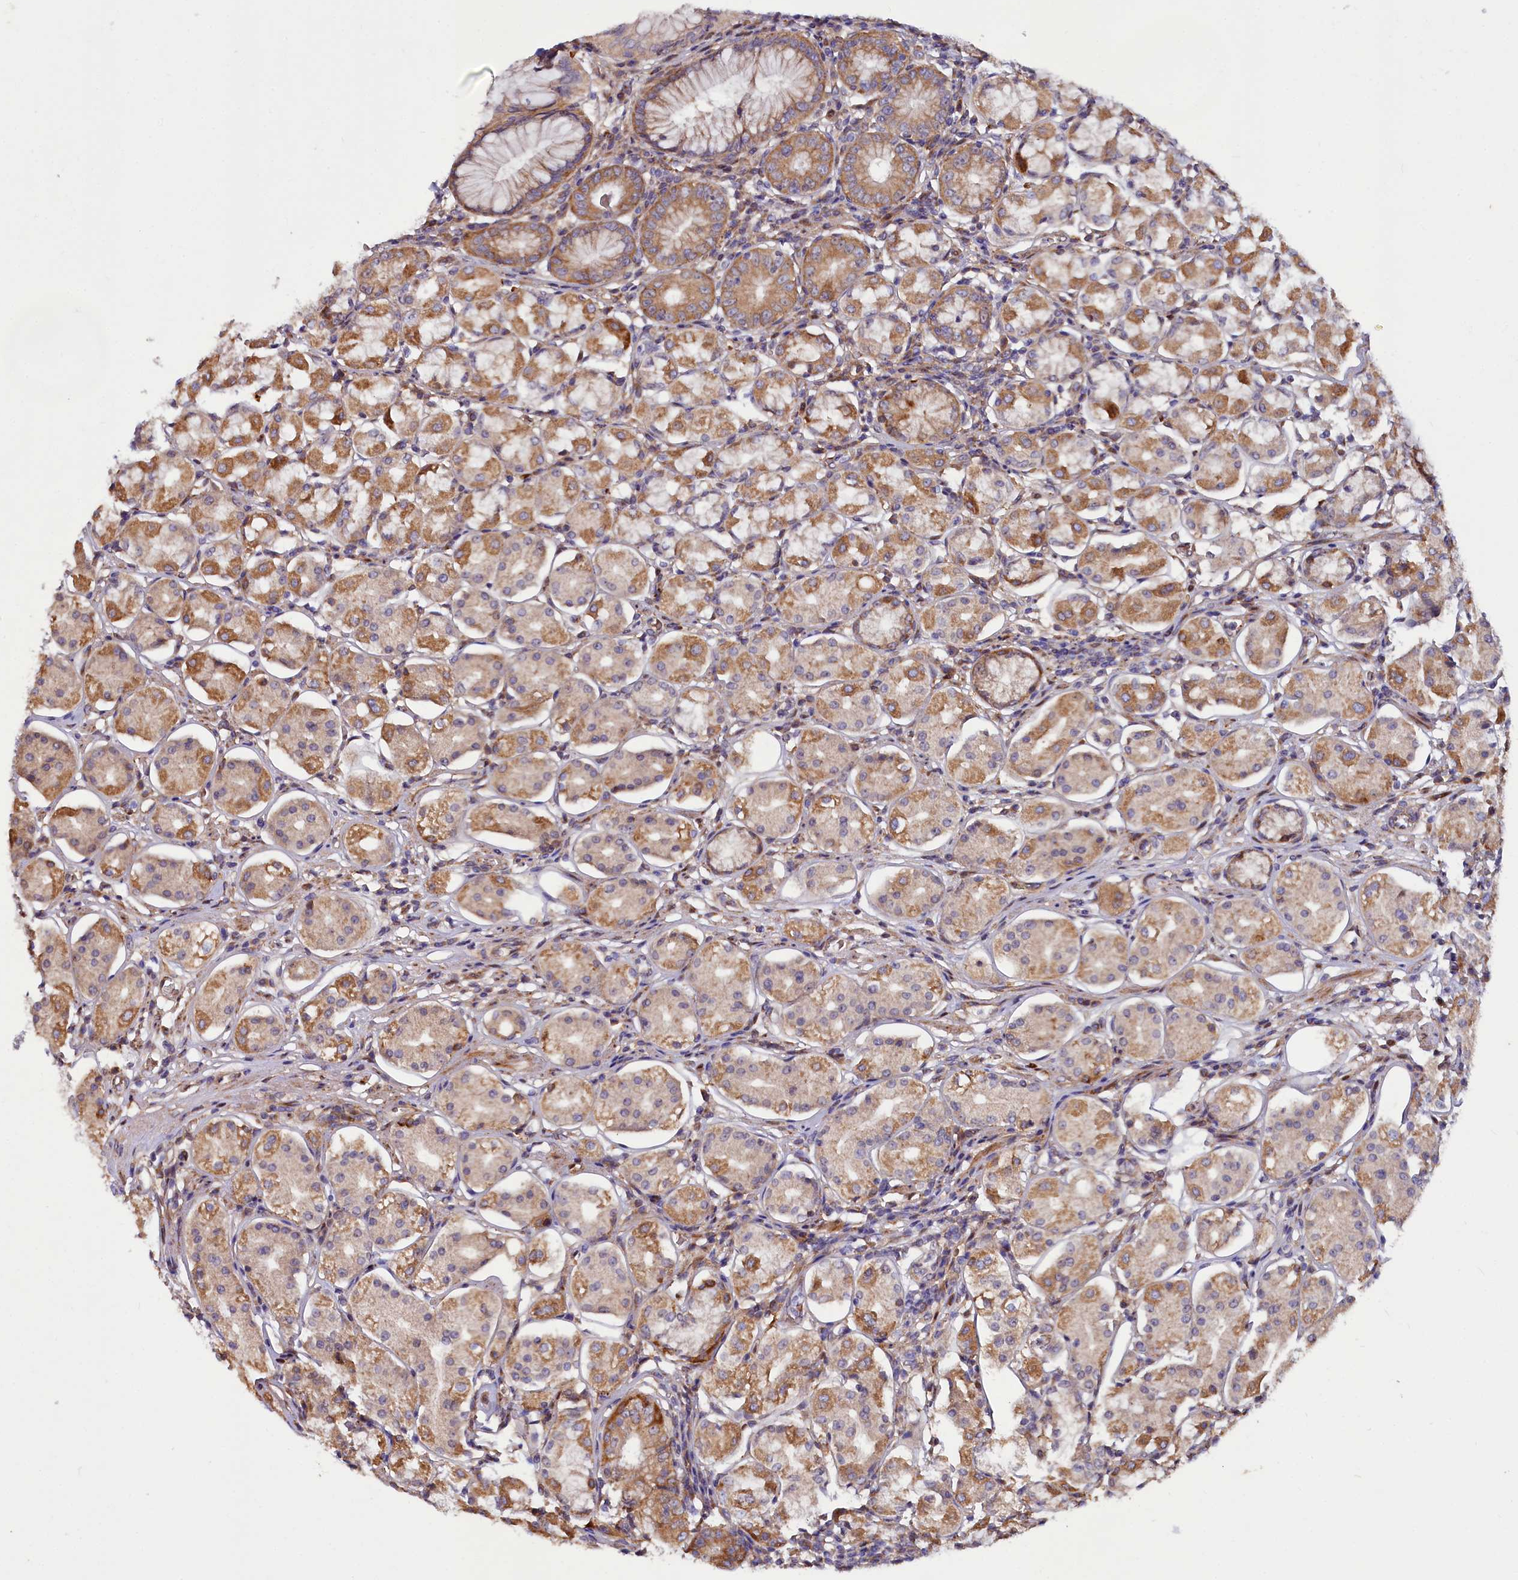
{"staining": {"intensity": "strong", "quantity": "25%-75%", "location": "cytoplasmic/membranous"}, "tissue": "stomach", "cell_type": "Glandular cells", "image_type": "normal", "snomed": [{"axis": "morphology", "description": "Normal tissue, NOS"}, {"axis": "topography", "description": "Stomach, lower"}], "caption": "A histopathology image showing strong cytoplasmic/membranous staining in about 25%-75% of glandular cells in unremarkable stomach, as visualized by brown immunohistochemical staining.", "gene": "PDZRN3", "patient": {"sex": "female", "age": 56}}